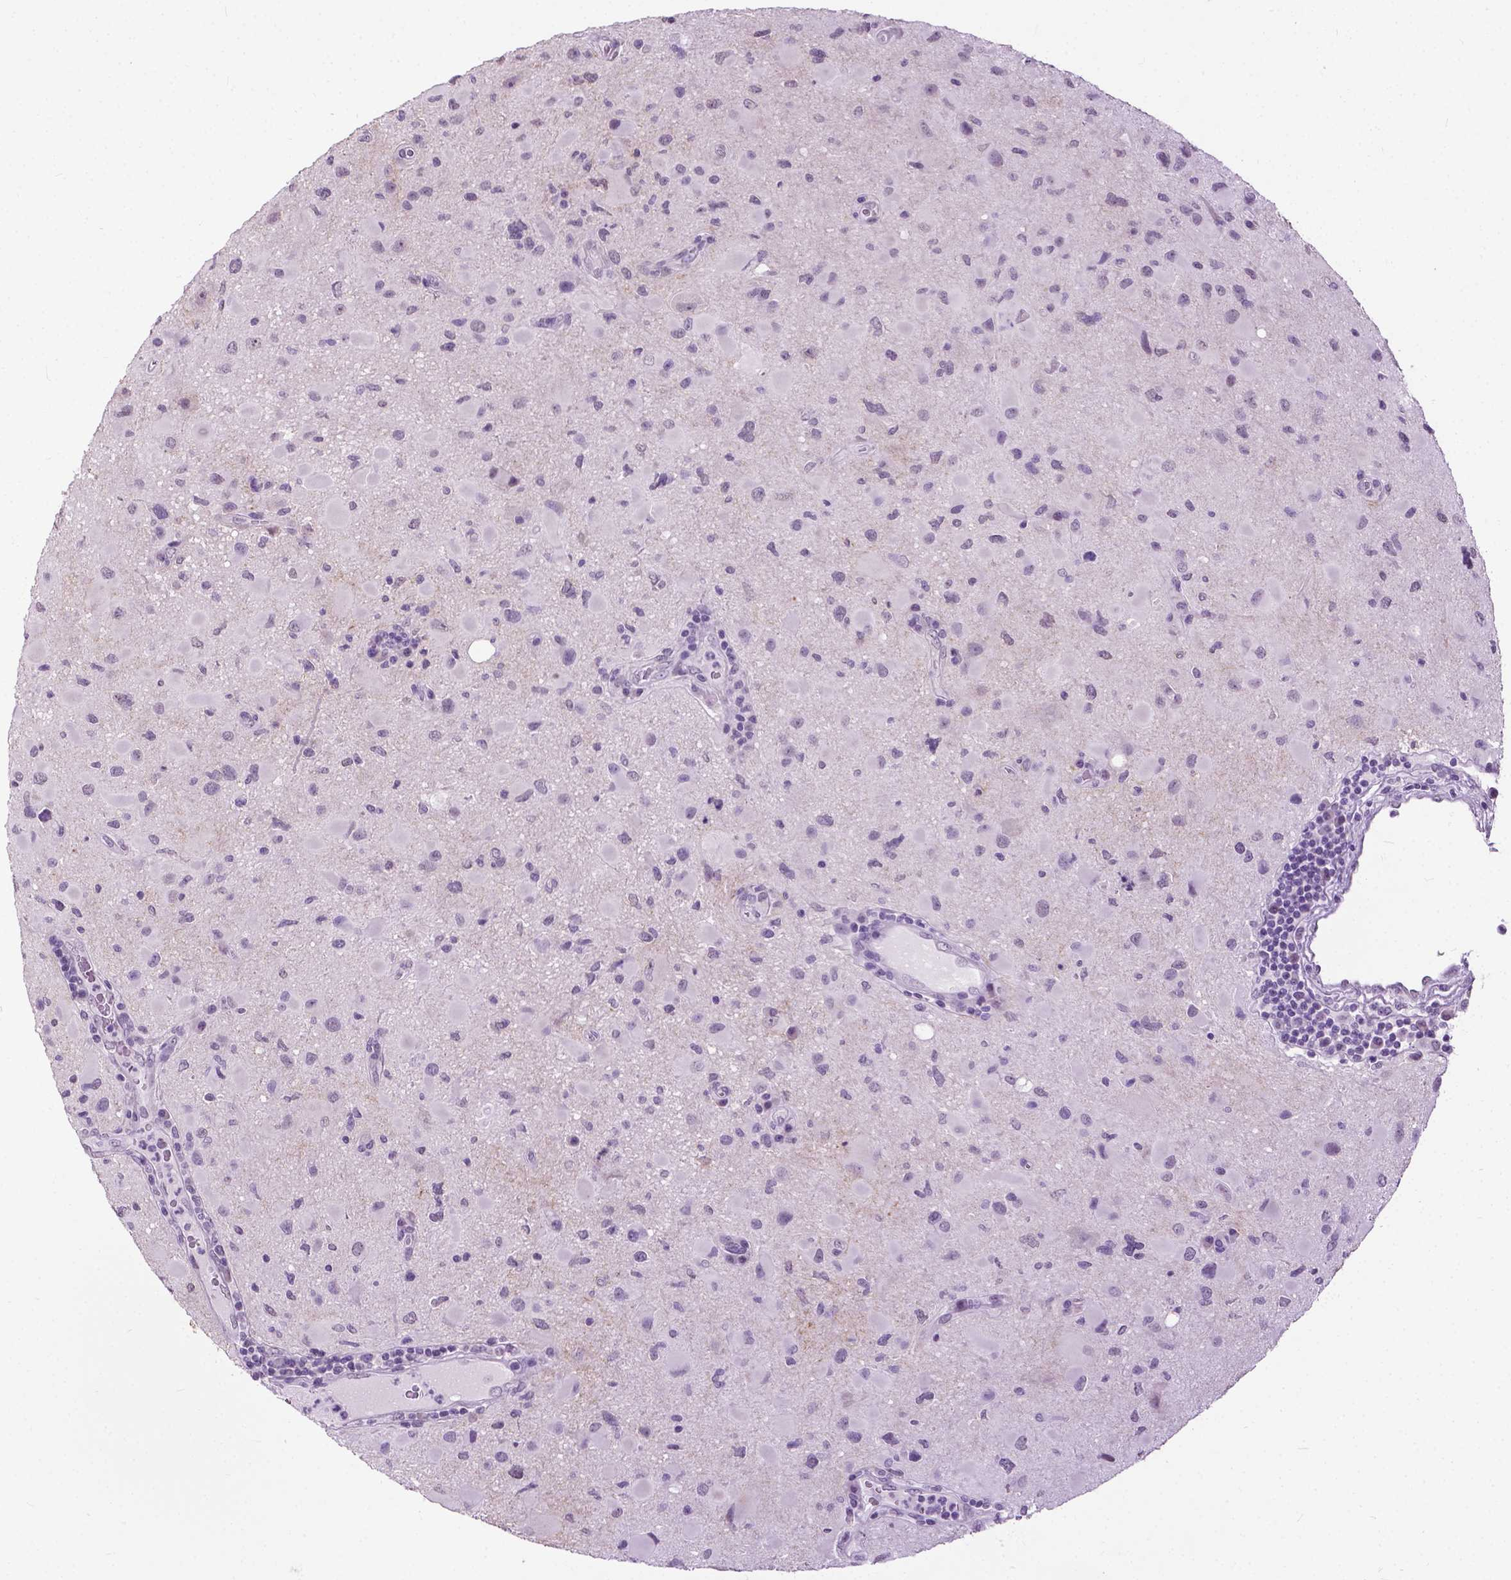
{"staining": {"intensity": "negative", "quantity": "none", "location": "none"}, "tissue": "glioma", "cell_type": "Tumor cells", "image_type": "cancer", "snomed": [{"axis": "morphology", "description": "Glioma, malignant, Low grade"}, {"axis": "topography", "description": "Brain"}], "caption": "Immunohistochemistry (IHC) image of neoplastic tissue: human malignant glioma (low-grade) stained with DAB (3,3'-diaminobenzidine) demonstrates no significant protein expression in tumor cells.", "gene": "GPR37L1", "patient": {"sex": "female", "age": 32}}